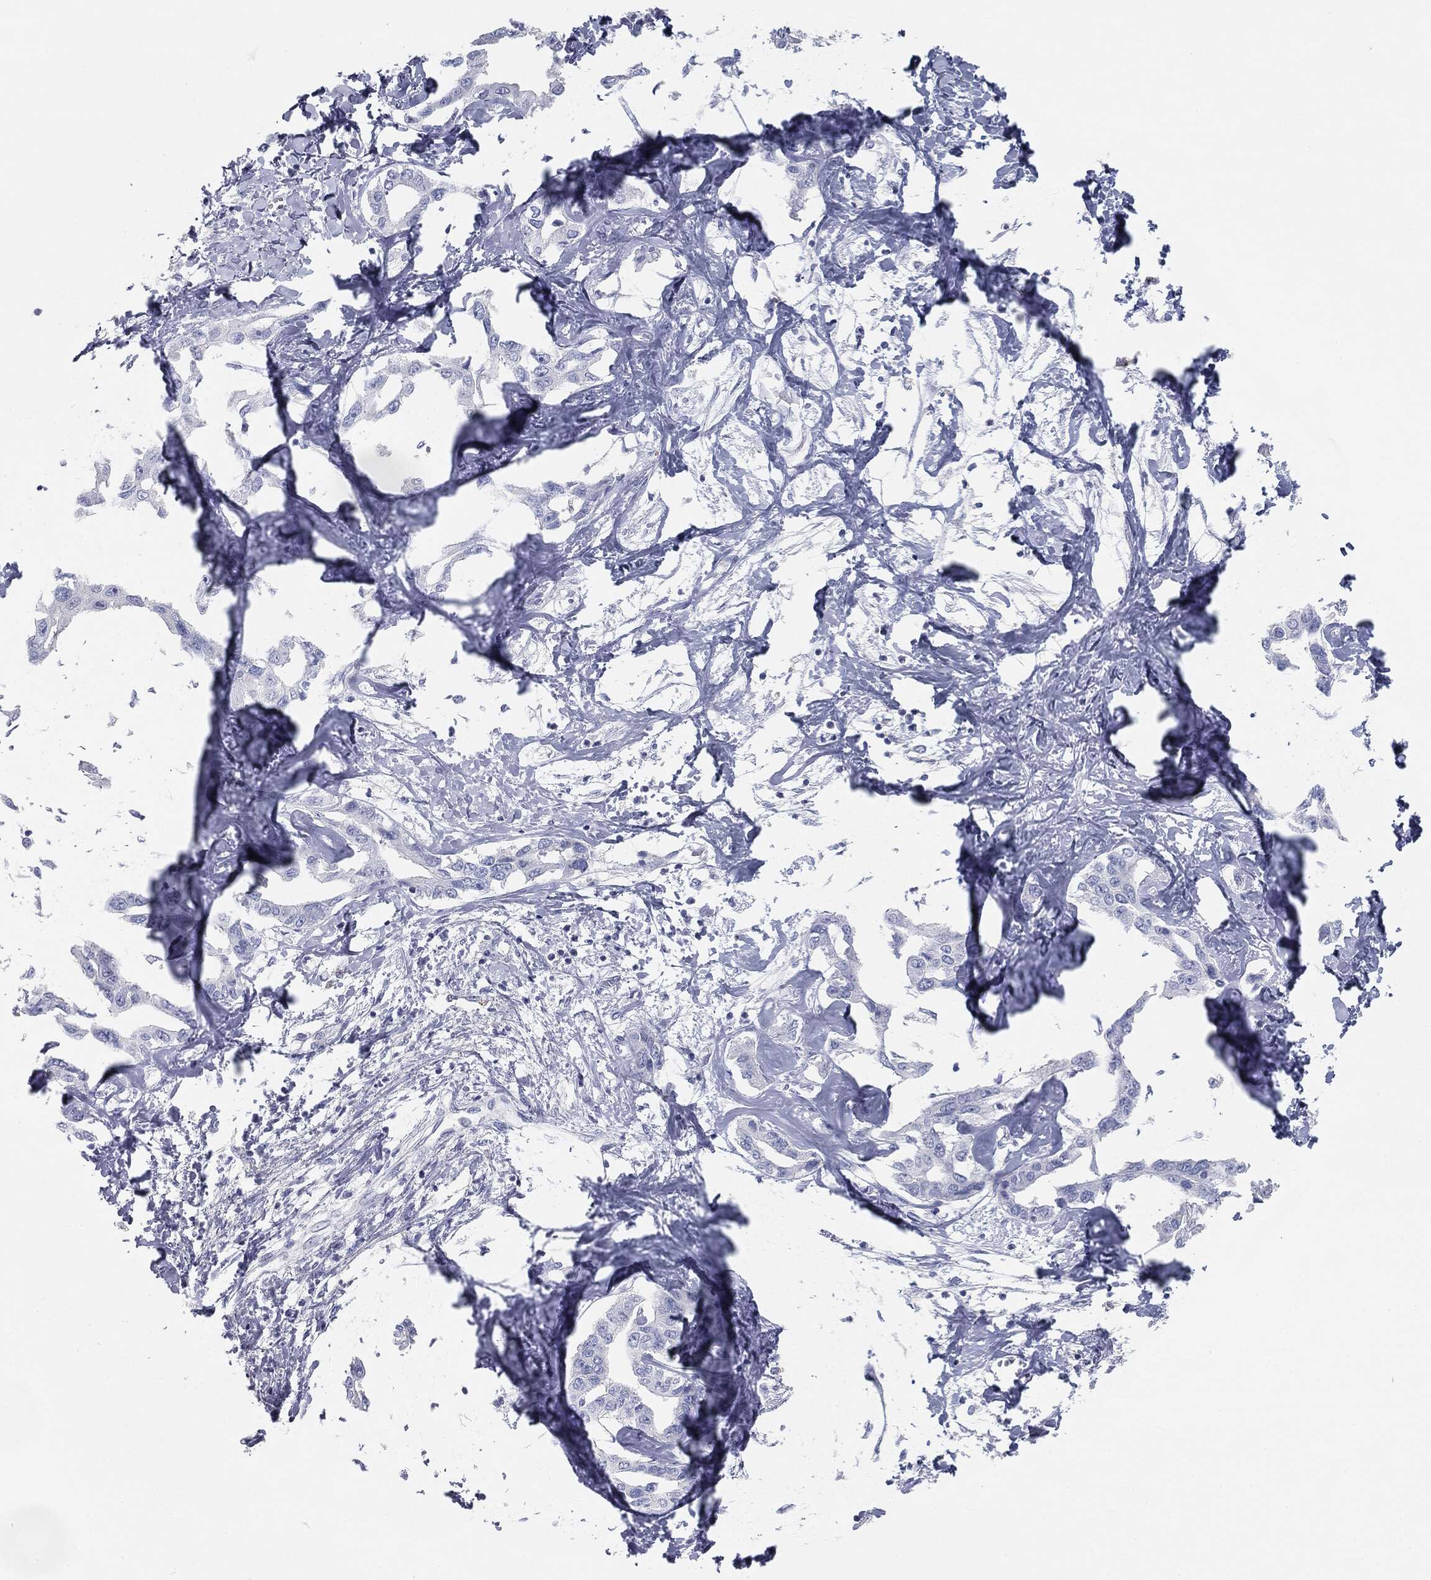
{"staining": {"intensity": "negative", "quantity": "none", "location": "none"}, "tissue": "liver cancer", "cell_type": "Tumor cells", "image_type": "cancer", "snomed": [{"axis": "morphology", "description": "Cholangiocarcinoma"}, {"axis": "topography", "description": "Liver"}], "caption": "Protein analysis of liver cancer exhibits no significant positivity in tumor cells. The staining was performed using DAB to visualize the protein expression in brown, while the nuclei were stained in blue with hematoxylin (Magnification: 20x).", "gene": "CAV3", "patient": {"sex": "male", "age": 59}}